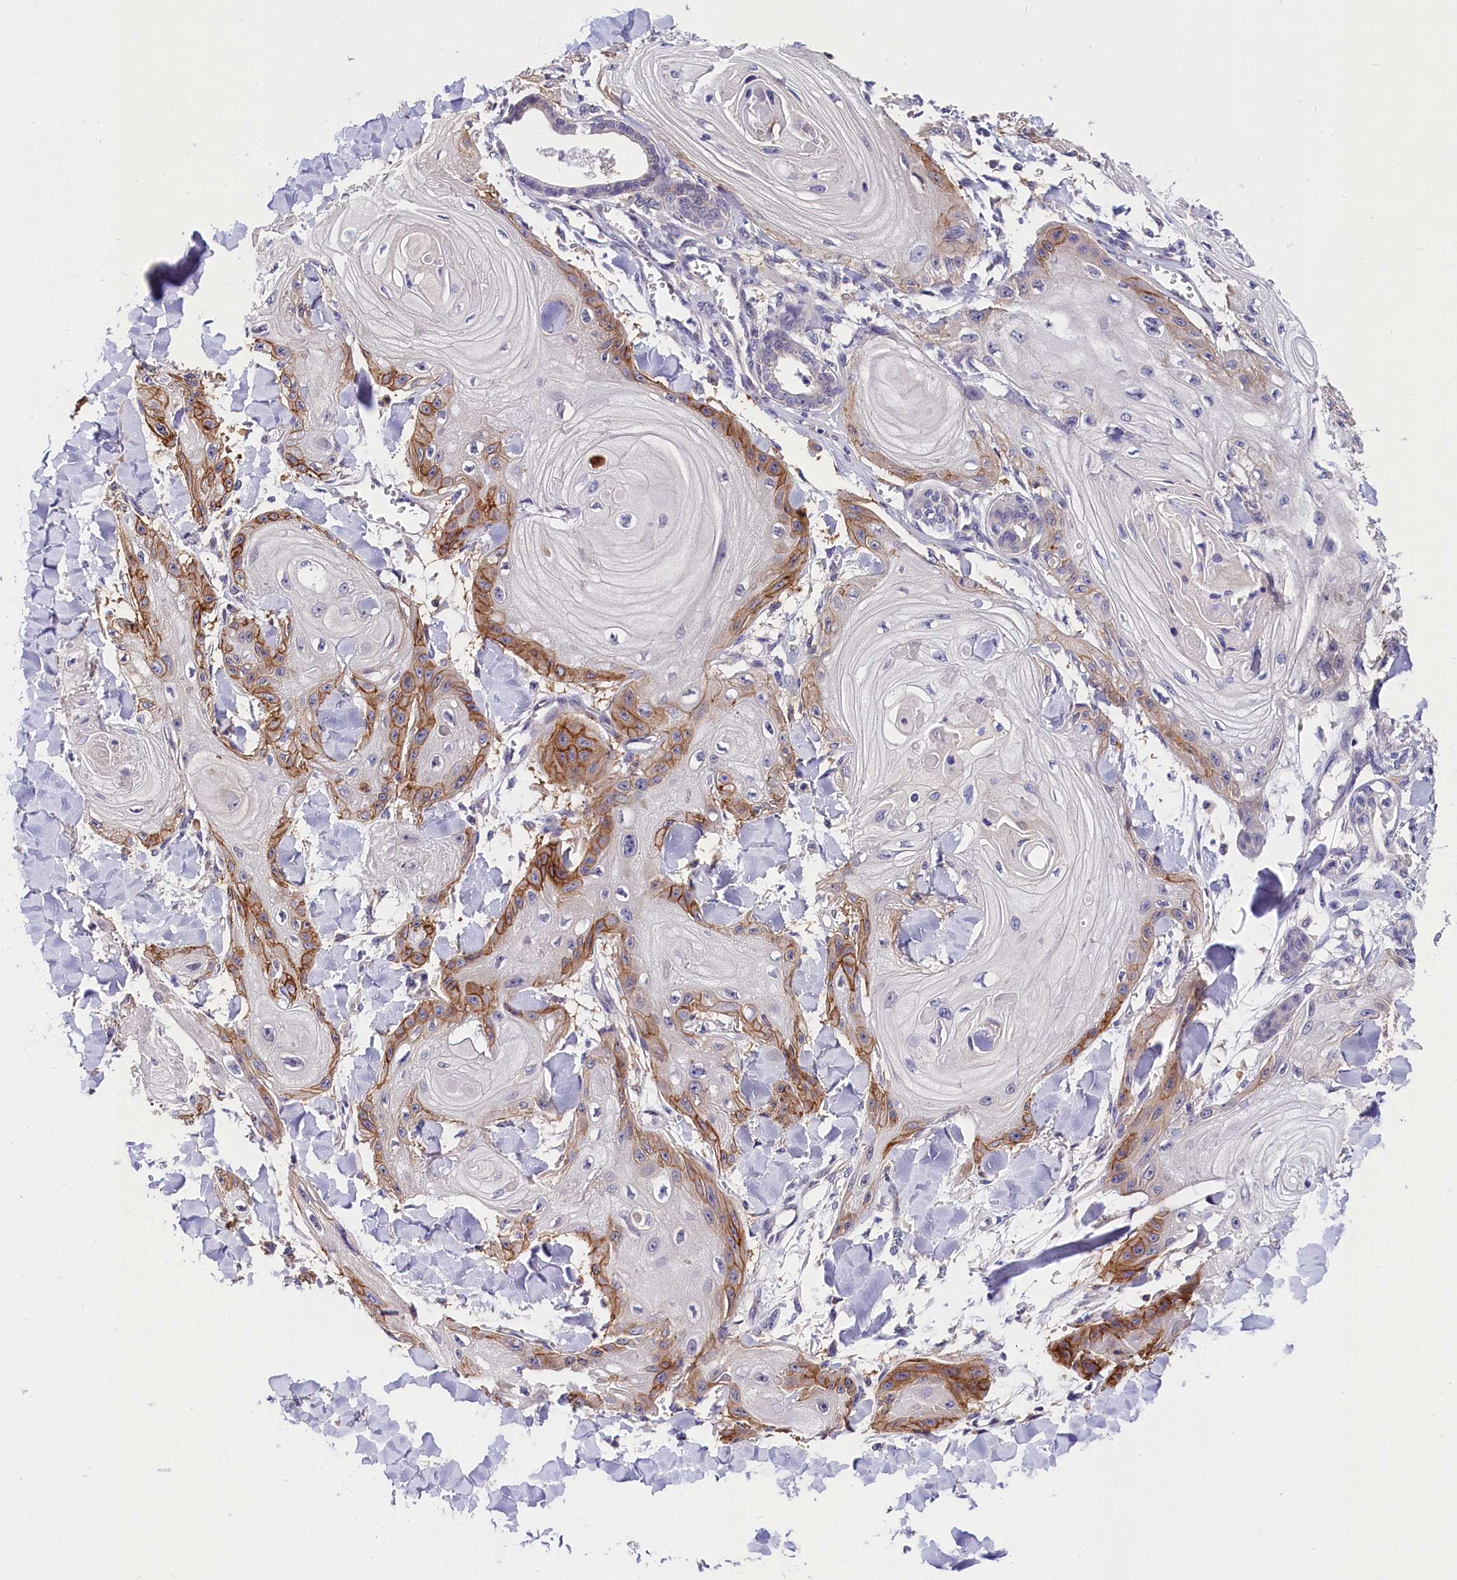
{"staining": {"intensity": "moderate", "quantity": "25%-75%", "location": "cytoplasmic/membranous"}, "tissue": "skin cancer", "cell_type": "Tumor cells", "image_type": "cancer", "snomed": [{"axis": "morphology", "description": "Squamous cell carcinoma, NOS"}, {"axis": "topography", "description": "Skin"}], "caption": "Skin cancer tissue displays moderate cytoplasmic/membranous staining in approximately 25%-75% of tumor cells, visualized by immunohistochemistry.", "gene": "OAS3", "patient": {"sex": "male", "age": 74}}